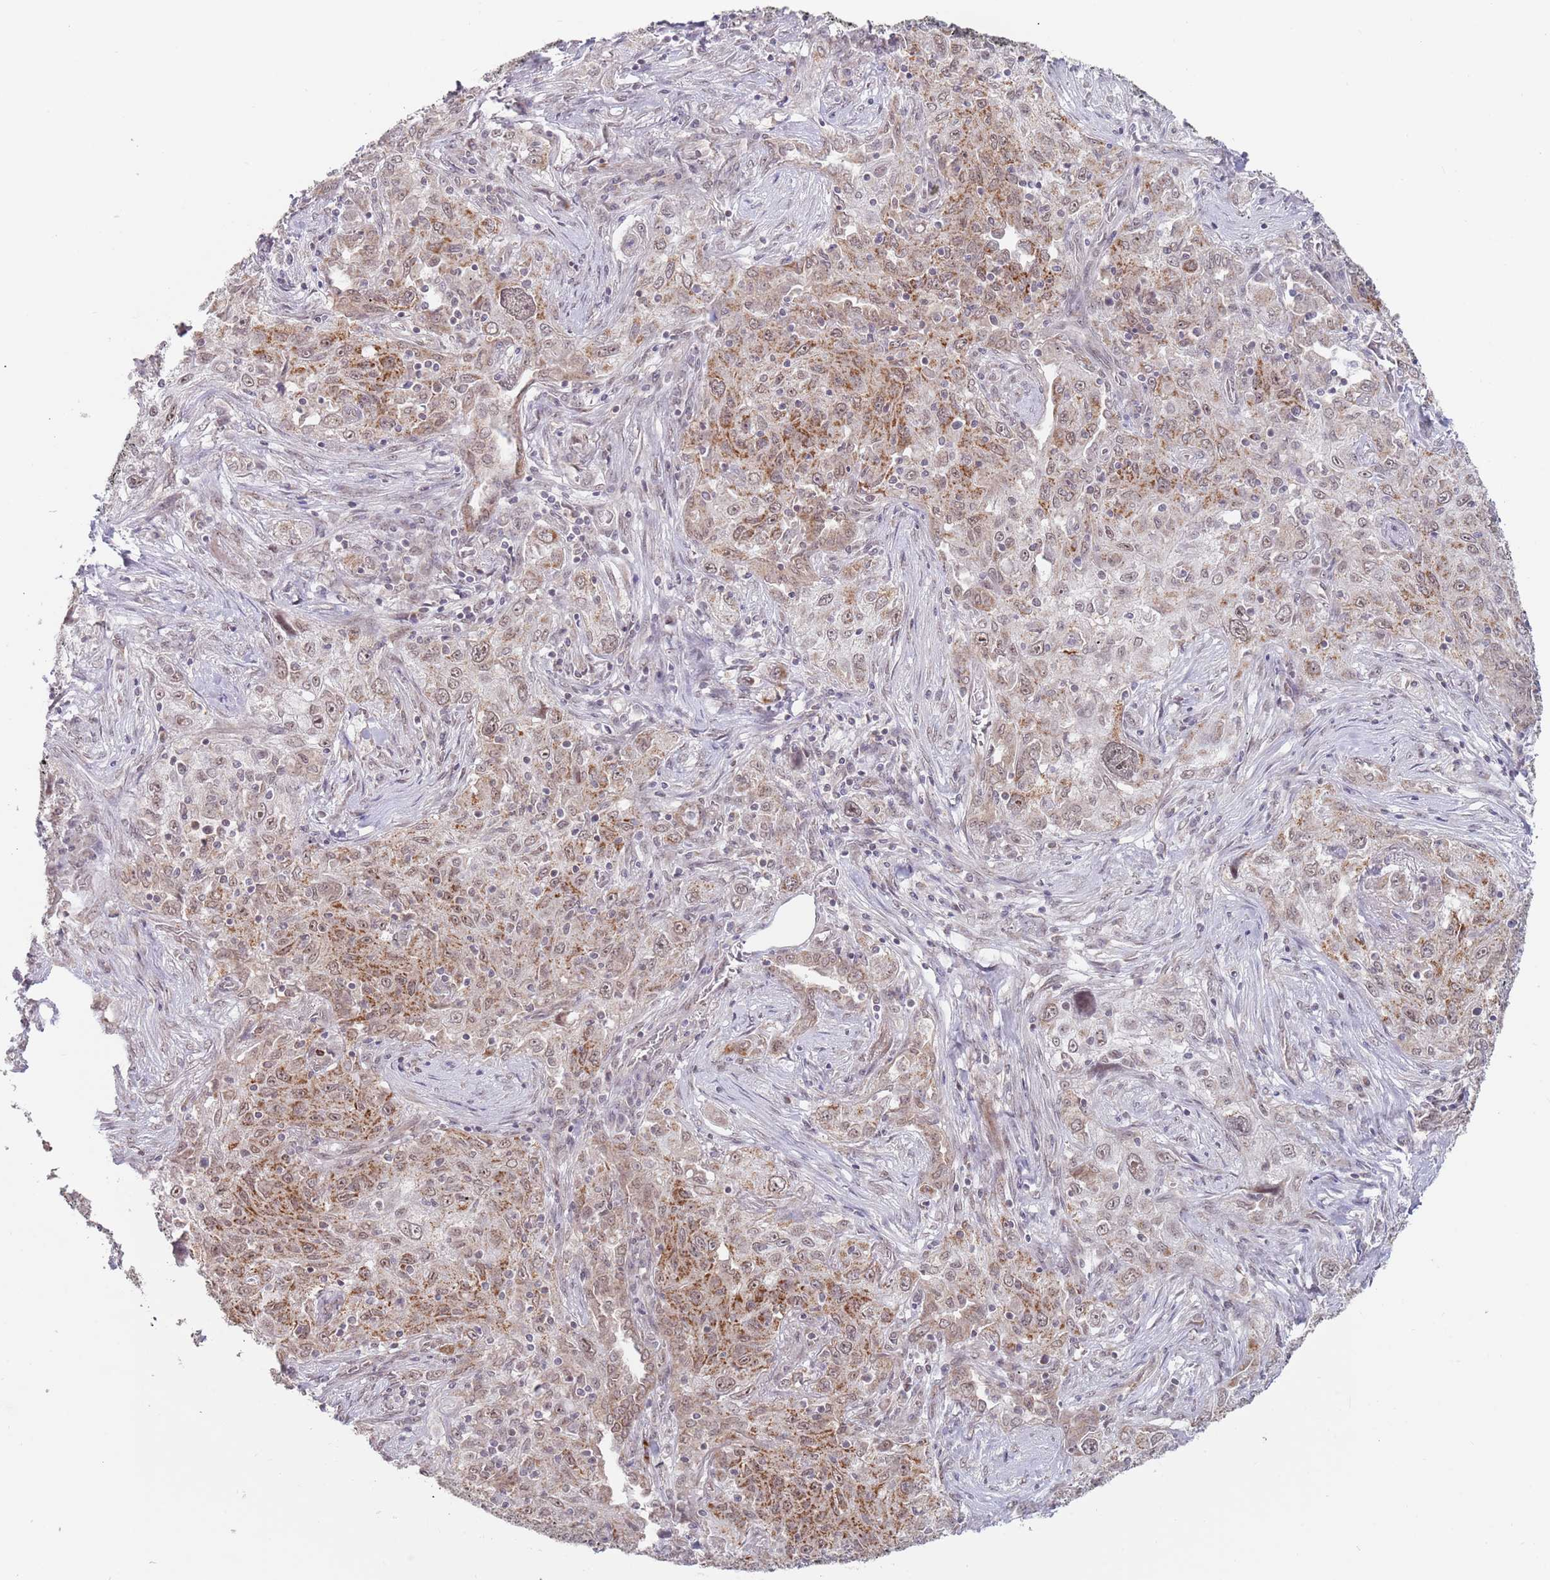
{"staining": {"intensity": "moderate", "quantity": ">75%", "location": "cytoplasmic/membranous,nuclear"}, "tissue": "lung cancer", "cell_type": "Tumor cells", "image_type": "cancer", "snomed": [{"axis": "morphology", "description": "Squamous cell carcinoma, NOS"}, {"axis": "topography", "description": "Lung"}], "caption": "Protein positivity by immunohistochemistry reveals moderate cytoplasmic/membranous and nuclear positivity in about >75% of tumor cells in lung squamous cell carcinoma. The staining was performed using DAB (3,3'-diaminobenzidine), with brown indicating positive protein expression. Nuclei are stained blue with hematoxylin.", "gene": "UQCC3", "patient": {"sex": "female", "age": 69}}